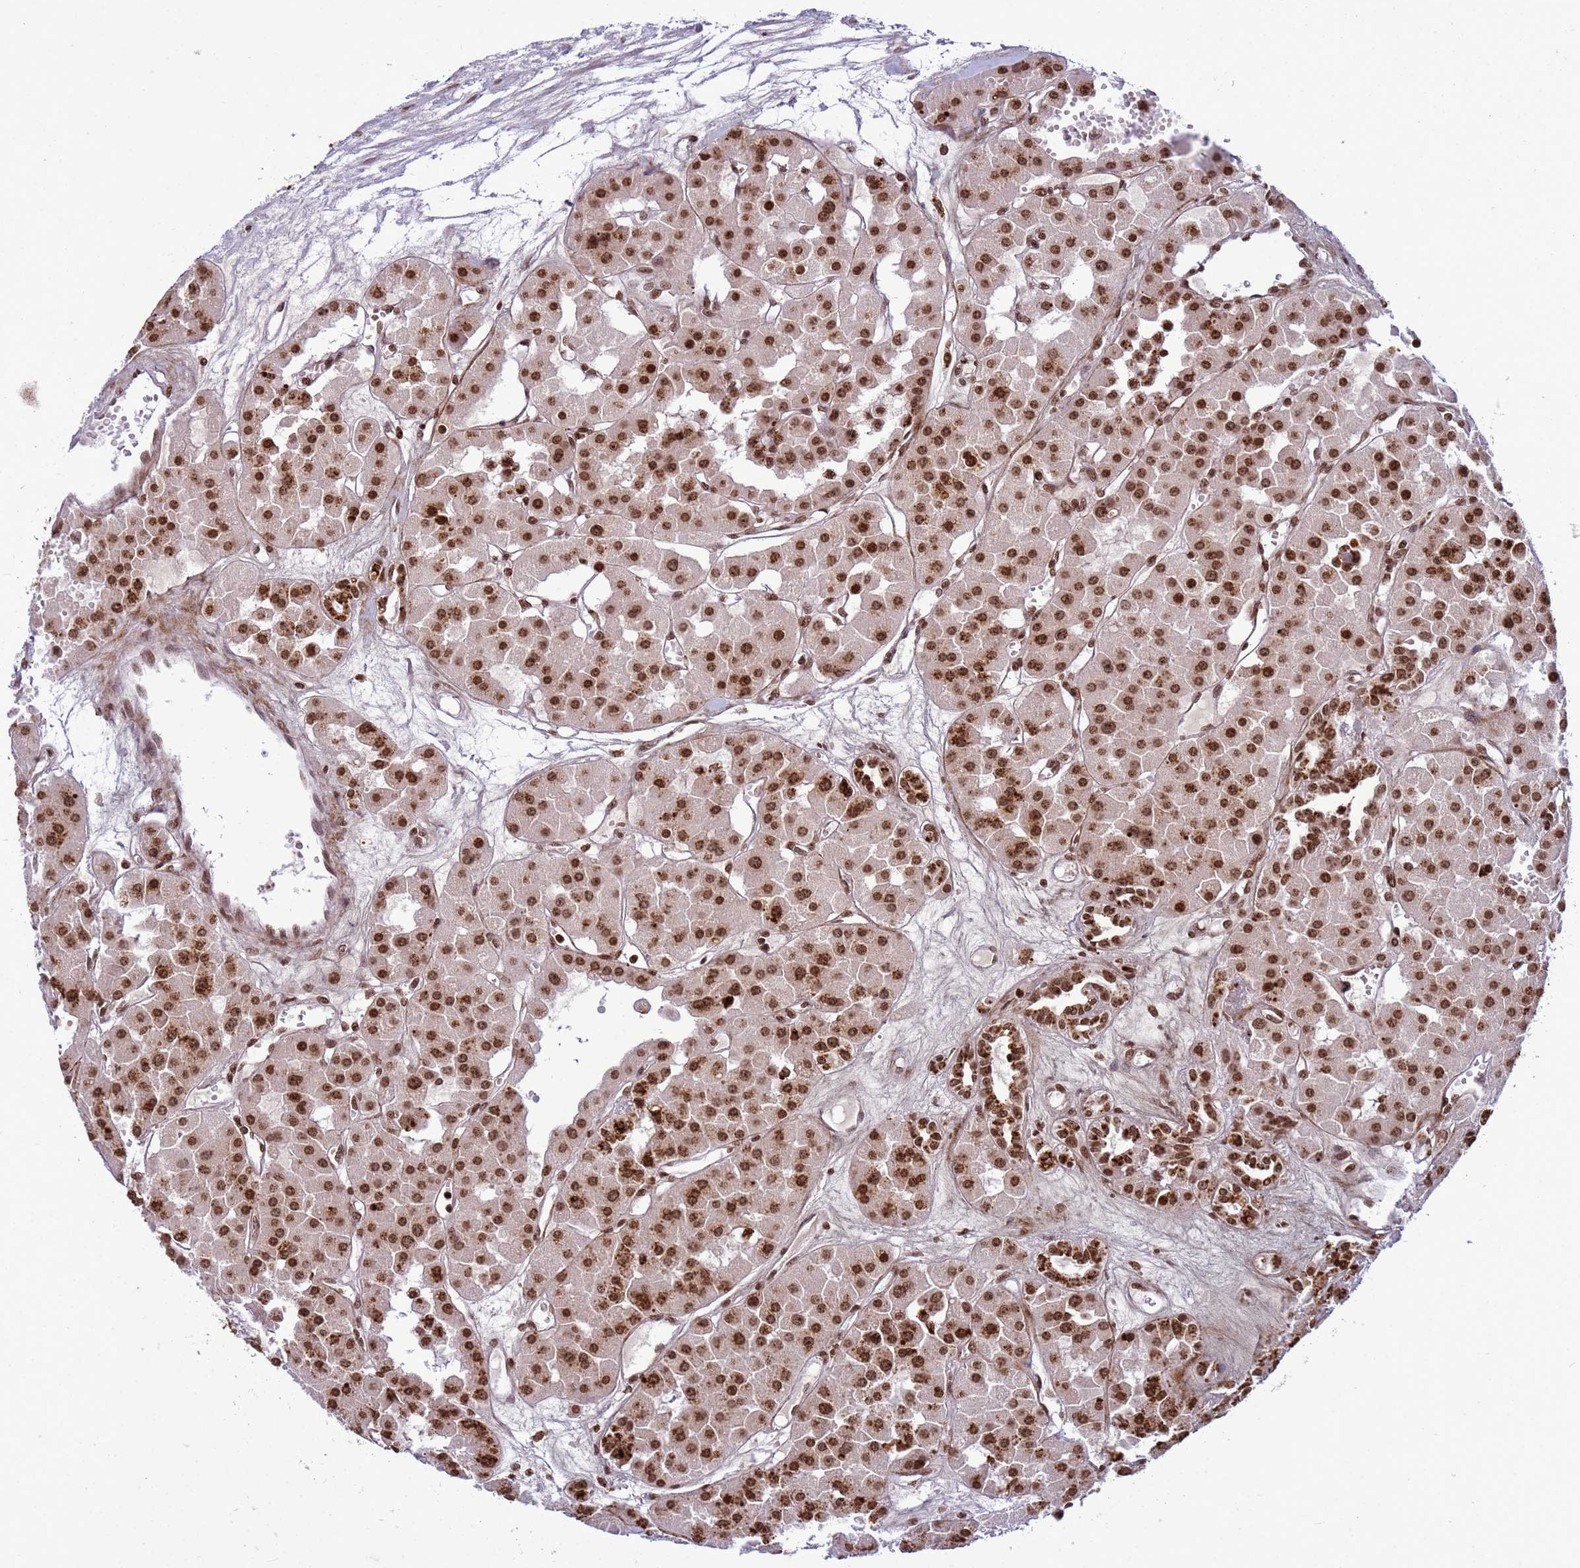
{"staining": {"intensity": "strong", "quantity": ">75%", "location": "nuclear"}, "tissue": "renal cancer", "cell_type": "Tumor cells", "image_type": "cancer", "snomed": [{"axis": "morphology", "description": "Carcinoma, NOS"}, {"axis": "topography", "description": "Kidney"}], "caption": "Human renal cancer stained with a protein marker displays strong staining in tumor cells.", "gene": "H3-3B", "patient": {"sex": "female", "age": 75}}